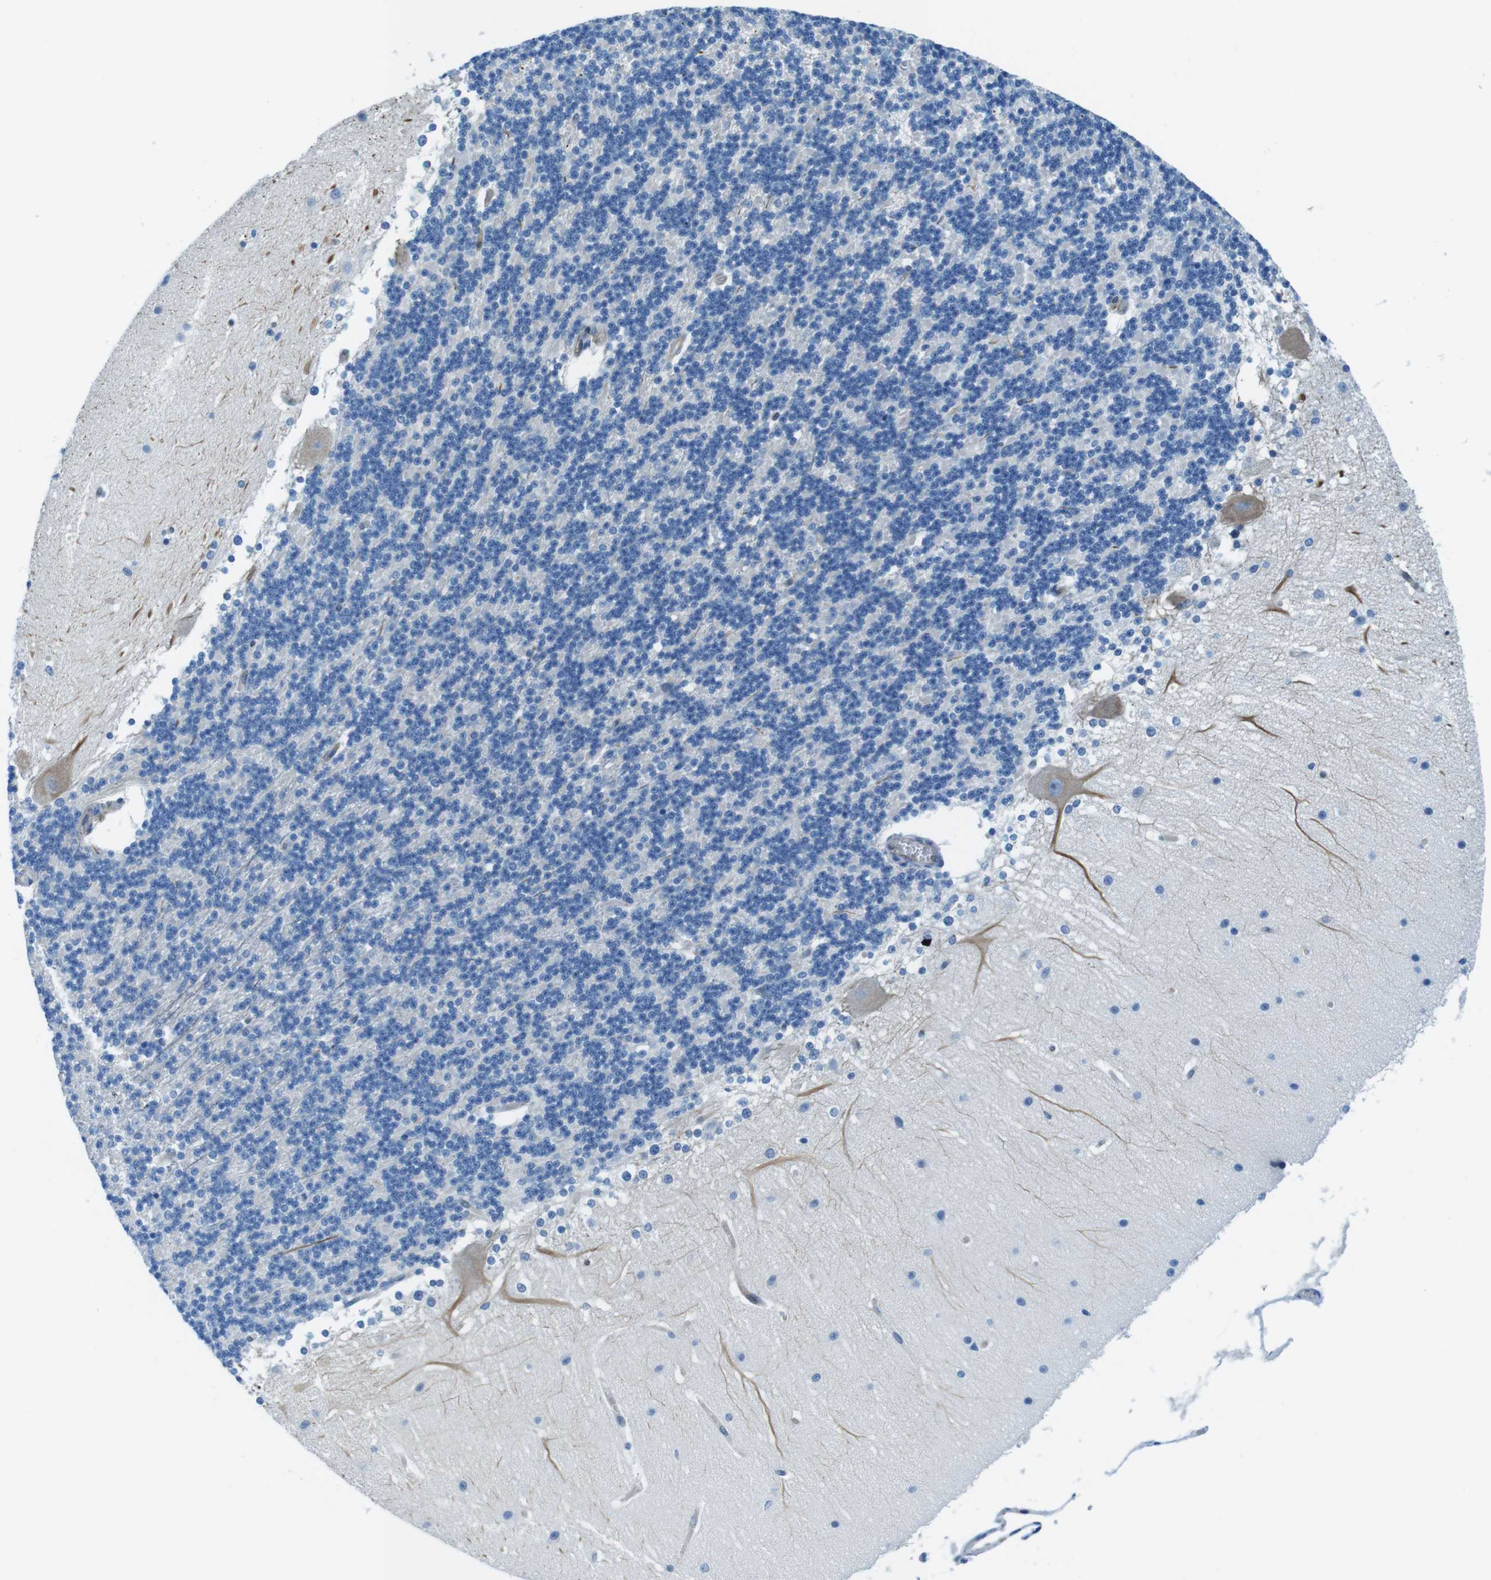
{"staining": {"intensity": "negative", "quantity": "none", "location": "none"}, "tissue": "cerebellum", "cell_type": "Cells in granular layer", "image_type": "normal", "snomed": [{"axis": "morphology", "description": "Normal tissue, NOS"}, {"axis": "topography", "description": "Cerebellum"}], "caption": "DAB (3,3'-diaminobenzidine) immunohistochemical staining of normal cerebellum shows no significant positivity in cells in granular layer.", "gene": "TES", "patient": {"sex": "female", "age": 19}}